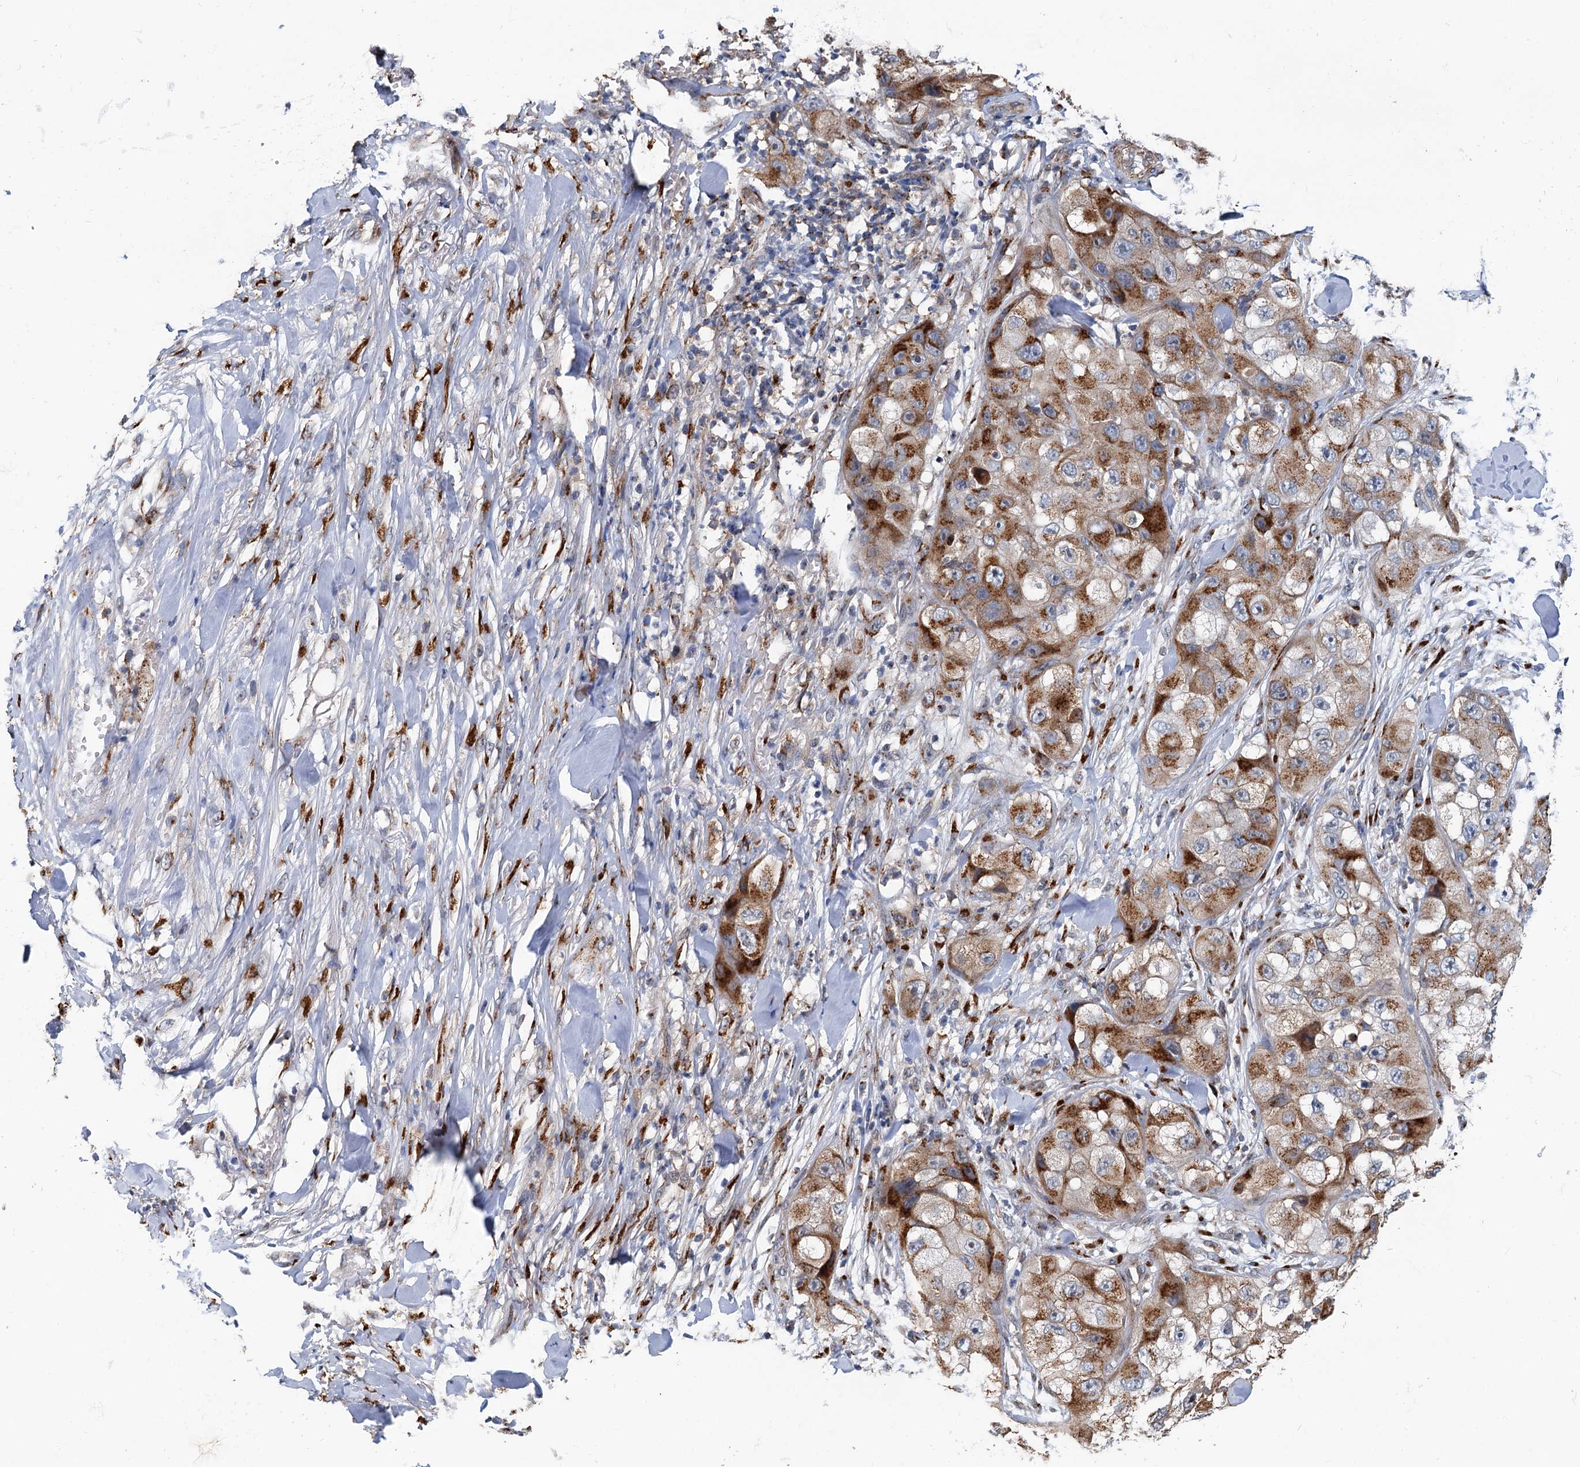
{"staining": {"intensity": "strong", "quantity": "25%-75%", "location": "cytoplasmic/membranous"}, "tissue": "skin cancer", "cell_type": "Tumor cells", "image_type": "cancer", "snomed": [{"axis": "morphology", "description": "Squamous cell carcinoma, NOS"}, {"axis": "topography", "description": "Skin"}, {"axis": "topography", "description": "Subcutis"}], "caption": "Tumor cells exhibit high levels of strong cytoplasmic/membranous expression in approximately 25%-75% of cells in squamous cell carcinoma (skin).", "gene": "BET1L", "patient": {"sex": "male", "age": 73}}